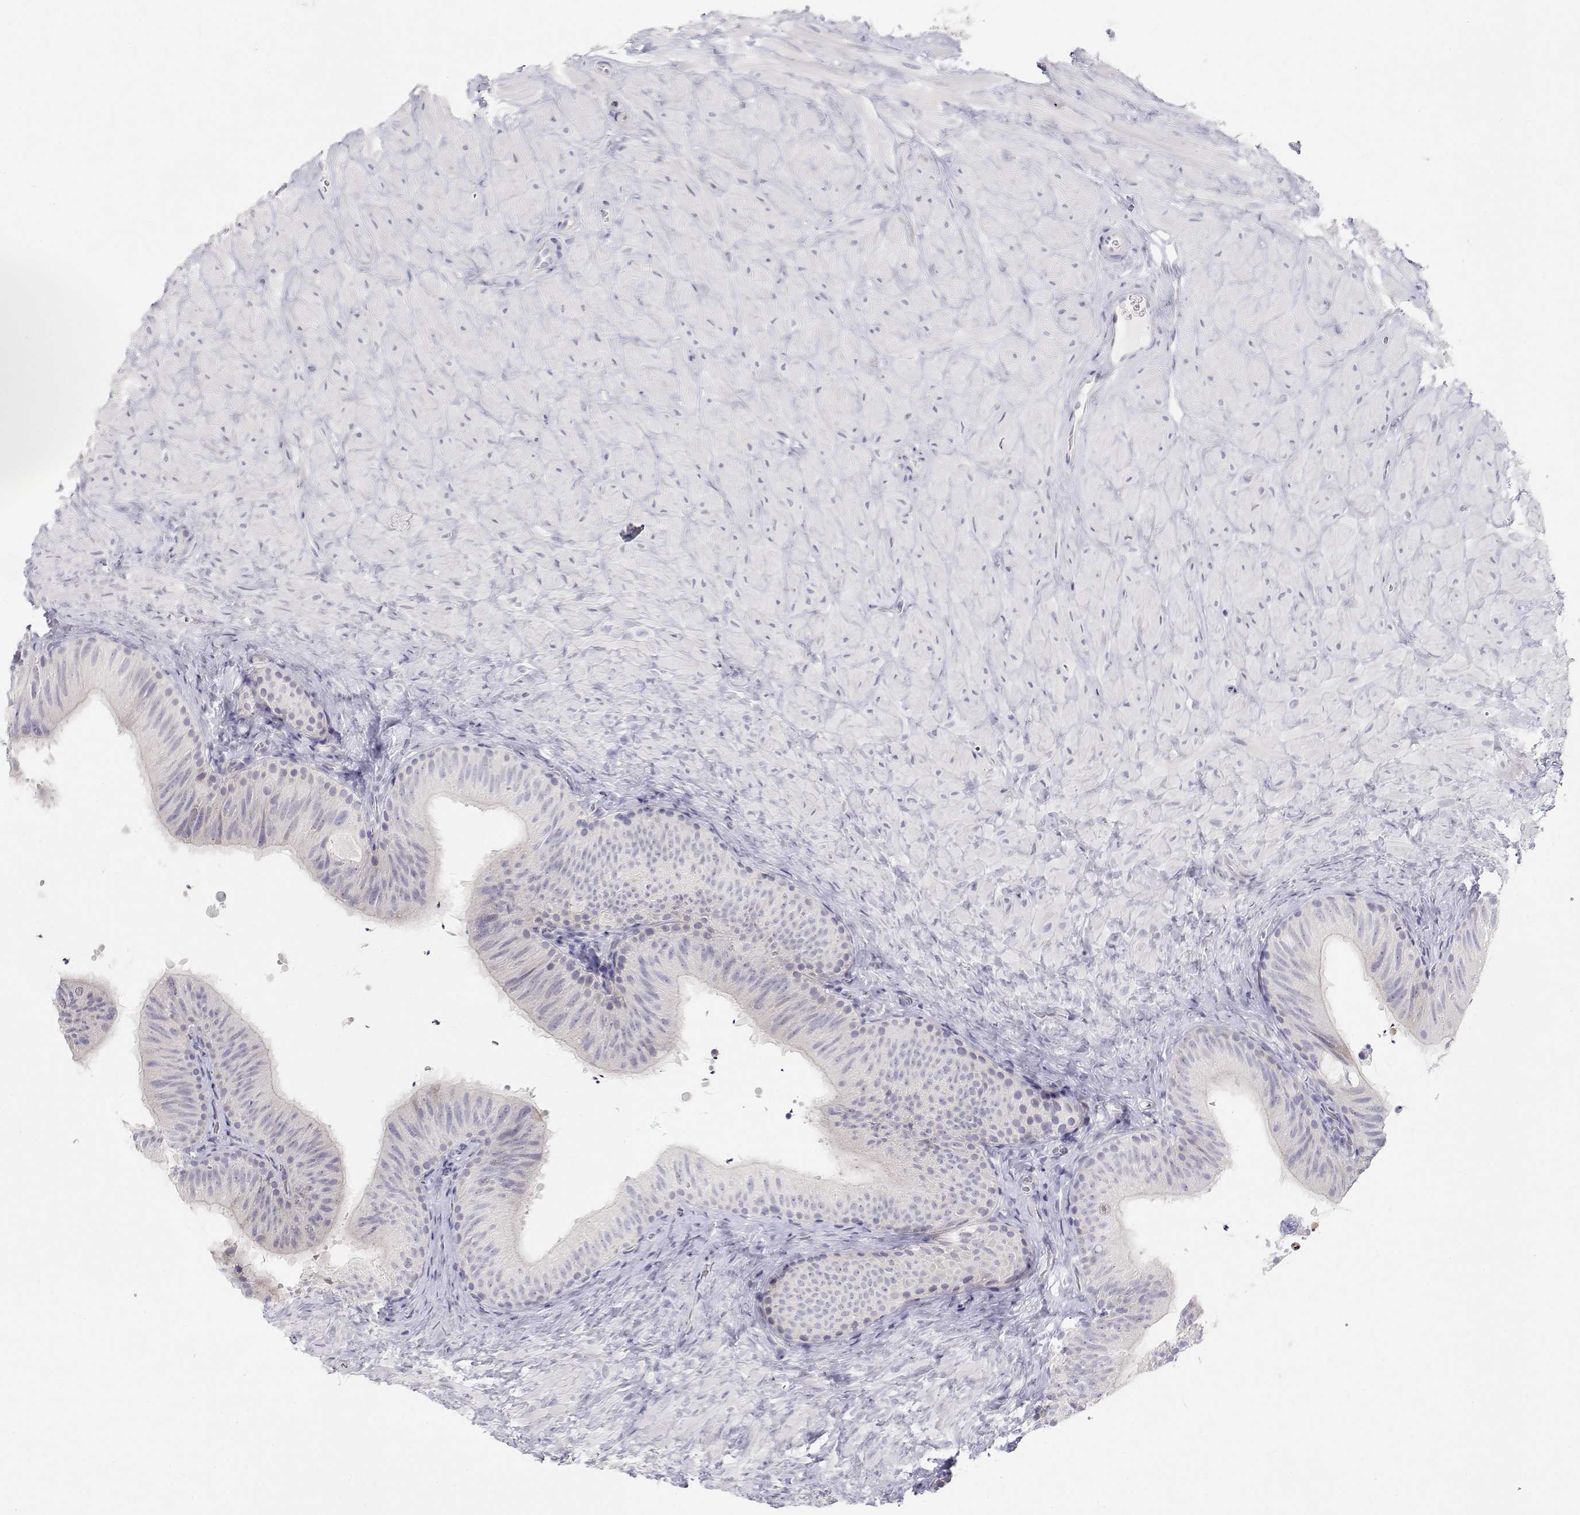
{"staining": {"intensity": "negative", "quantity": "none", "location": "none"}, "tissue": "epididymis", "cell_type": "Glandular cells", "image_type": "normal", "snomed": [{"axis": "morphology", "description": "Normal tissue, NOS"}, {"axis": "topography", "description": "Epididymis, spermatic cord, NOS"}, {"axis": "topography", "description": "Epididymis"}], "caption": "Epididymis was stained to show a protein in brown. There is no significant expression in glandular cells. (IHC, brightfield microscopy, high magnification).", "gene": "MISP", "patient": {"sex": "male", "age": 31}}